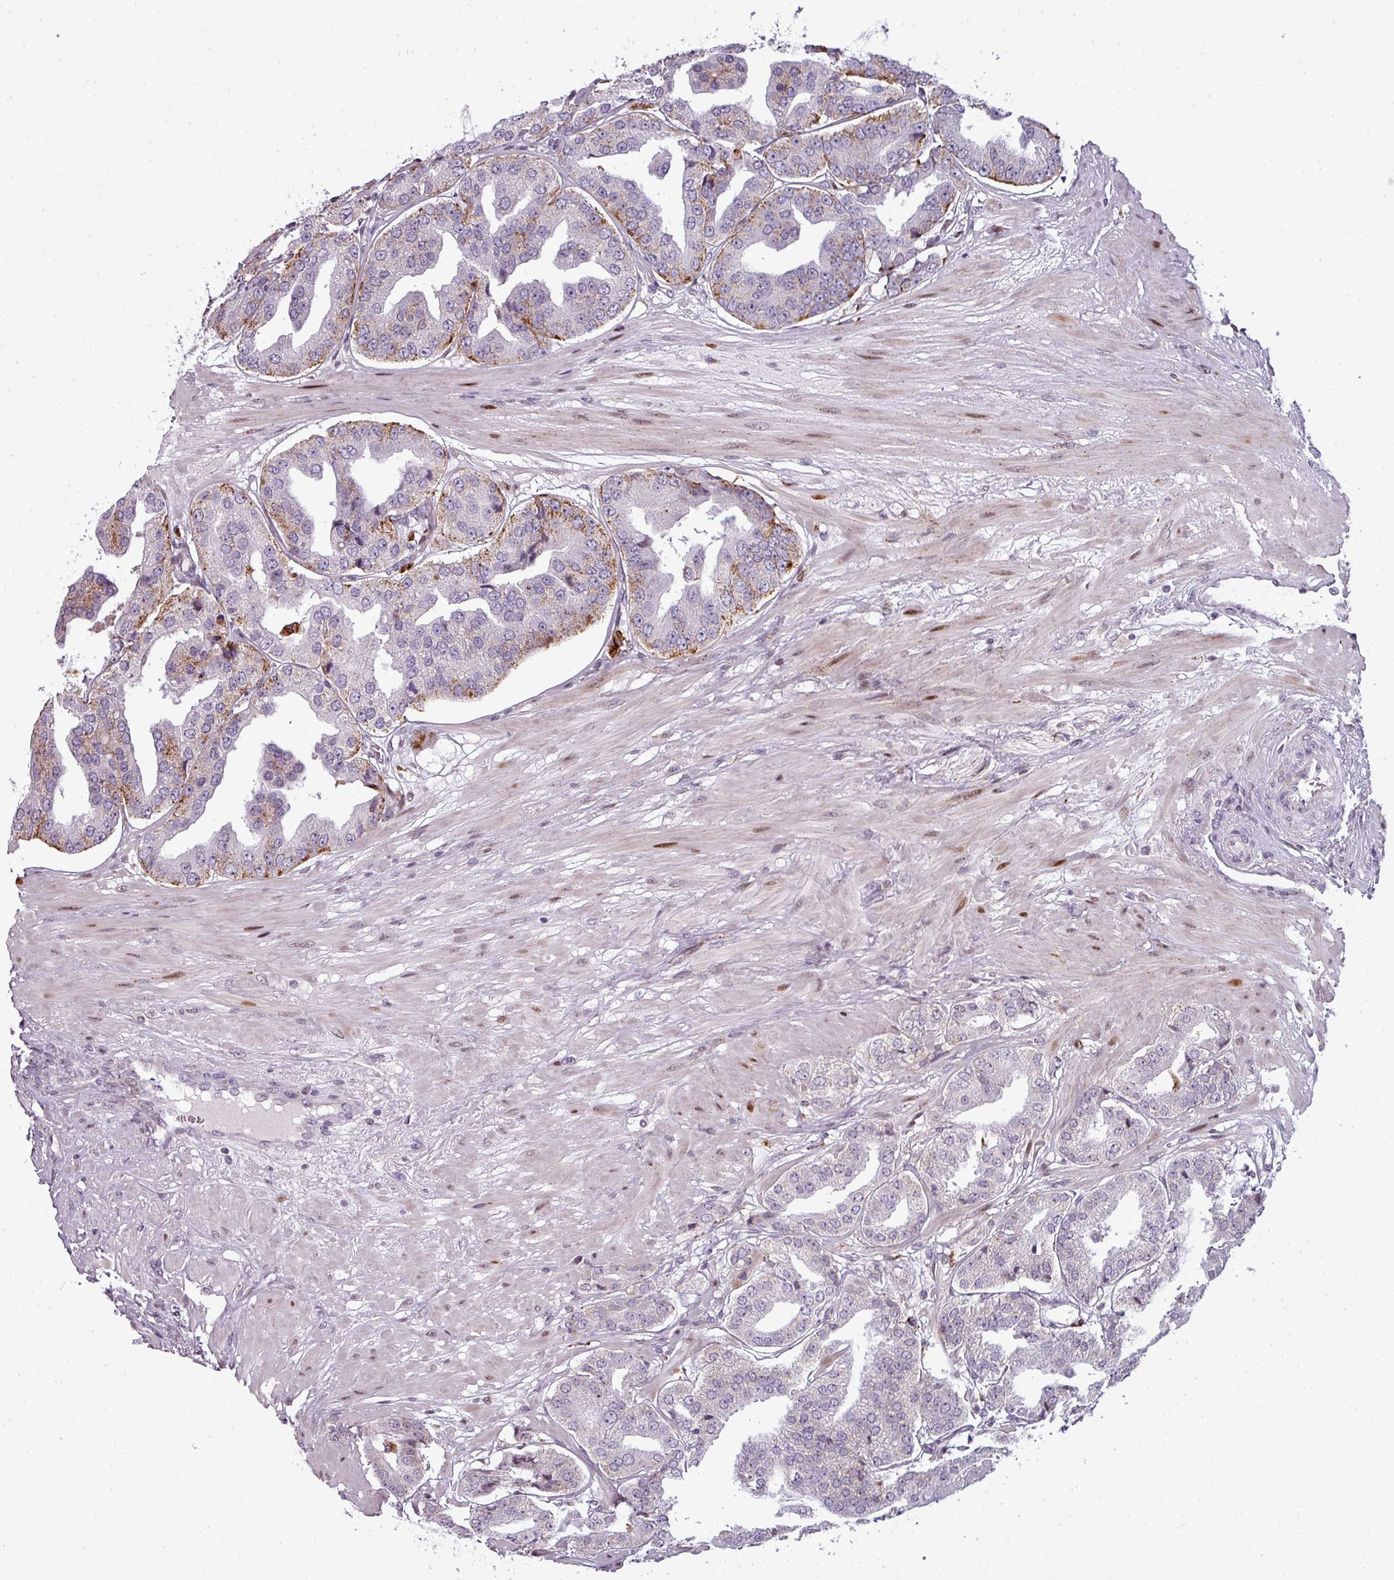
{"staining": {"intensity": "moderate", "quantity": "<25%", "location": "cytoplasmic/membranous"}, "tissue": "prostate cancer", "cell_type": "Tumor cells", "image_type": "cancer", "snomed": [{"axis": "morphology", "description": "Adenocarcinoma, High grade"}, {"axis": "topography", "description": "Prostate"}], "caption": "Prostate cancer (high-grade adenocarcinoma) was stained to show a protein in brown. There is low levels of moderate cytoplasmic/membranous staining in about <25% of tumor cells.", "gene": "TMEFF1", "patient": {"sex": "male", "age": 63}}